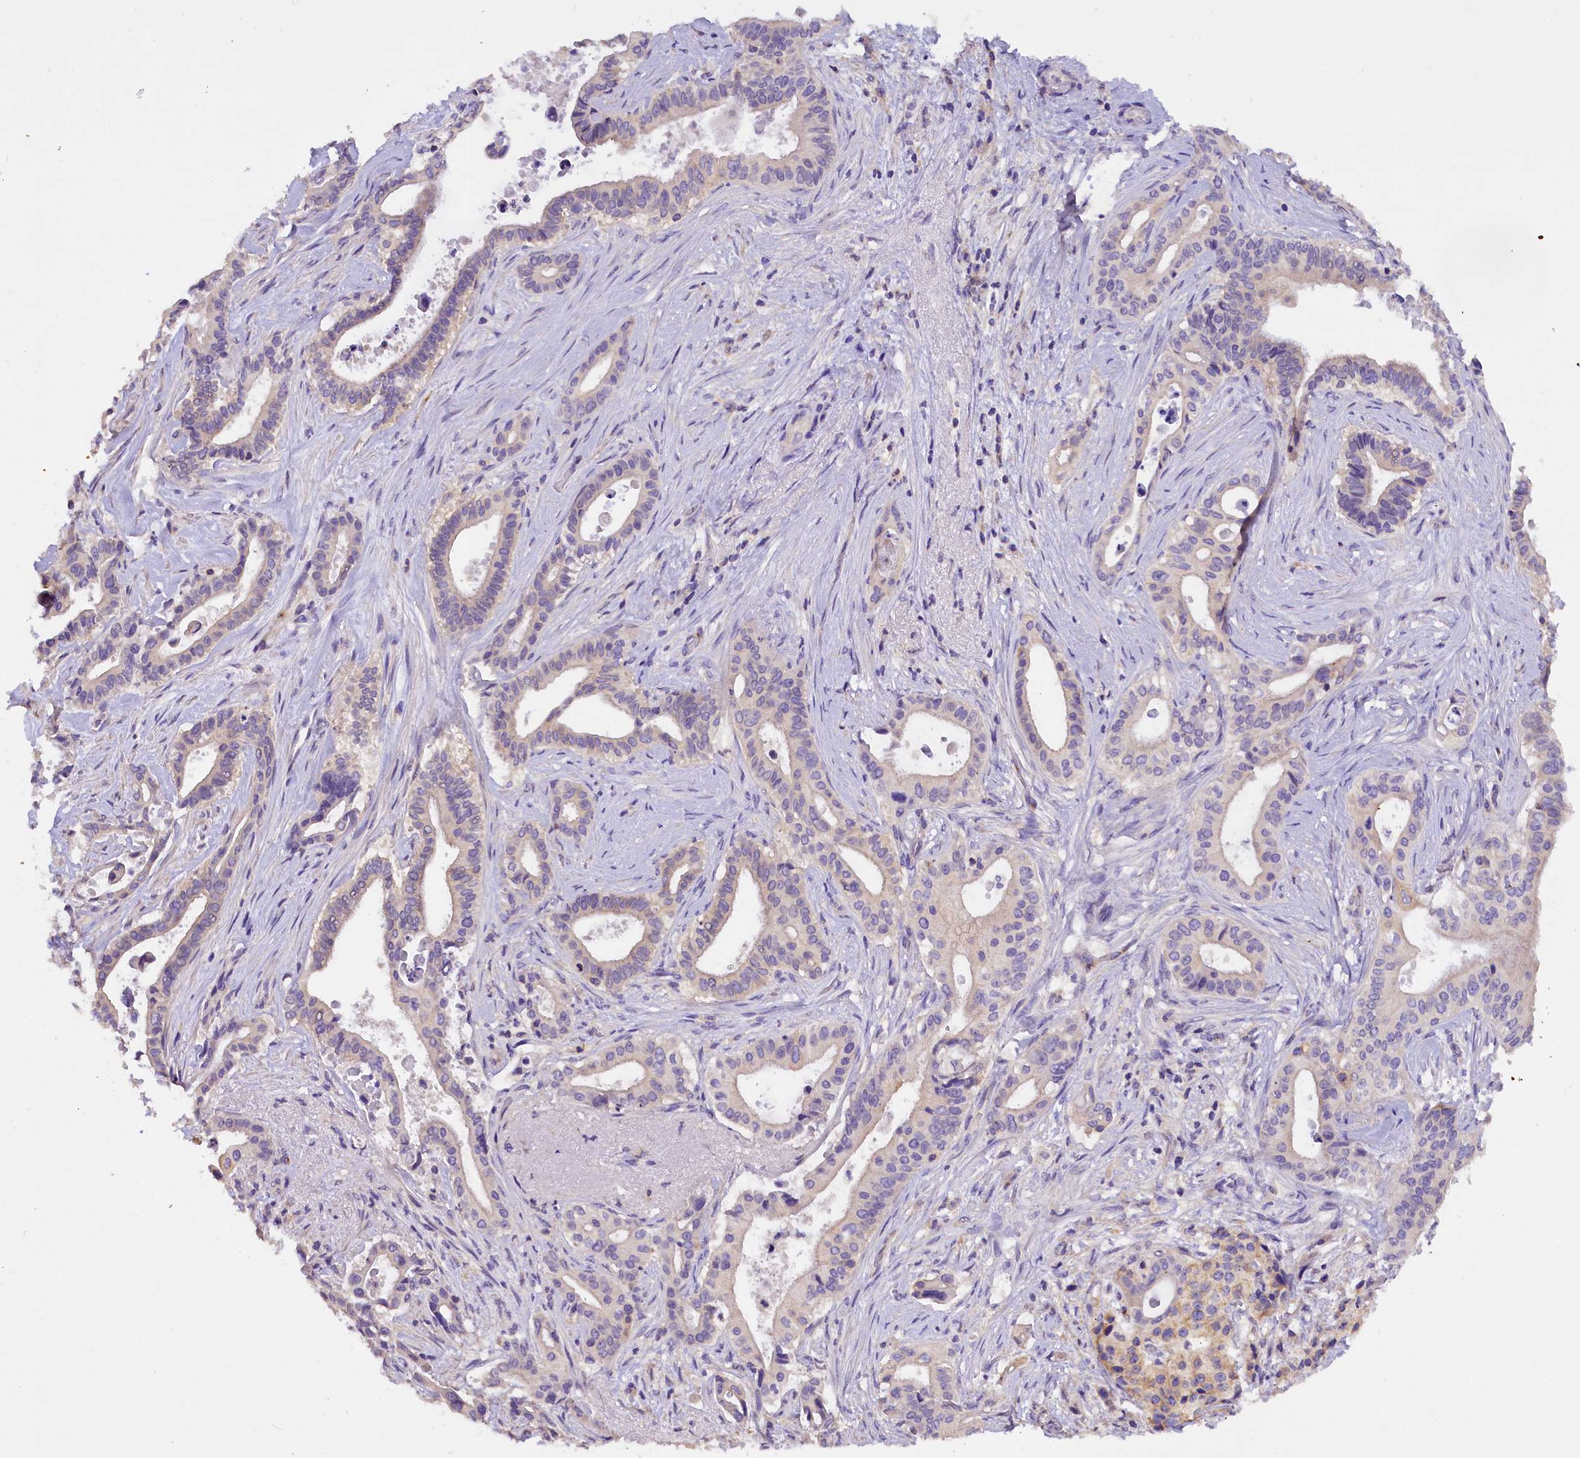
{"staining": {"intensity": "negative", "quantity": "none", "location": "none"}, "tissue": "pancreatic cancer", "cell_type": "Tumor cells", "image_type": "cancer", "snomed": [{"axis": "morphology", "description": "Adenocarcinoma, NOS"}, {"axis": "topography", "description": "Pancreas"}], "caption": "DAB (3,3'-diaminobenzidine) immunohistochemical staining of pancreatic cancer reveals no significant expression in tumor cells.", "gene": "AP3B2", "patient": {"sex": "female", "age": 77}}